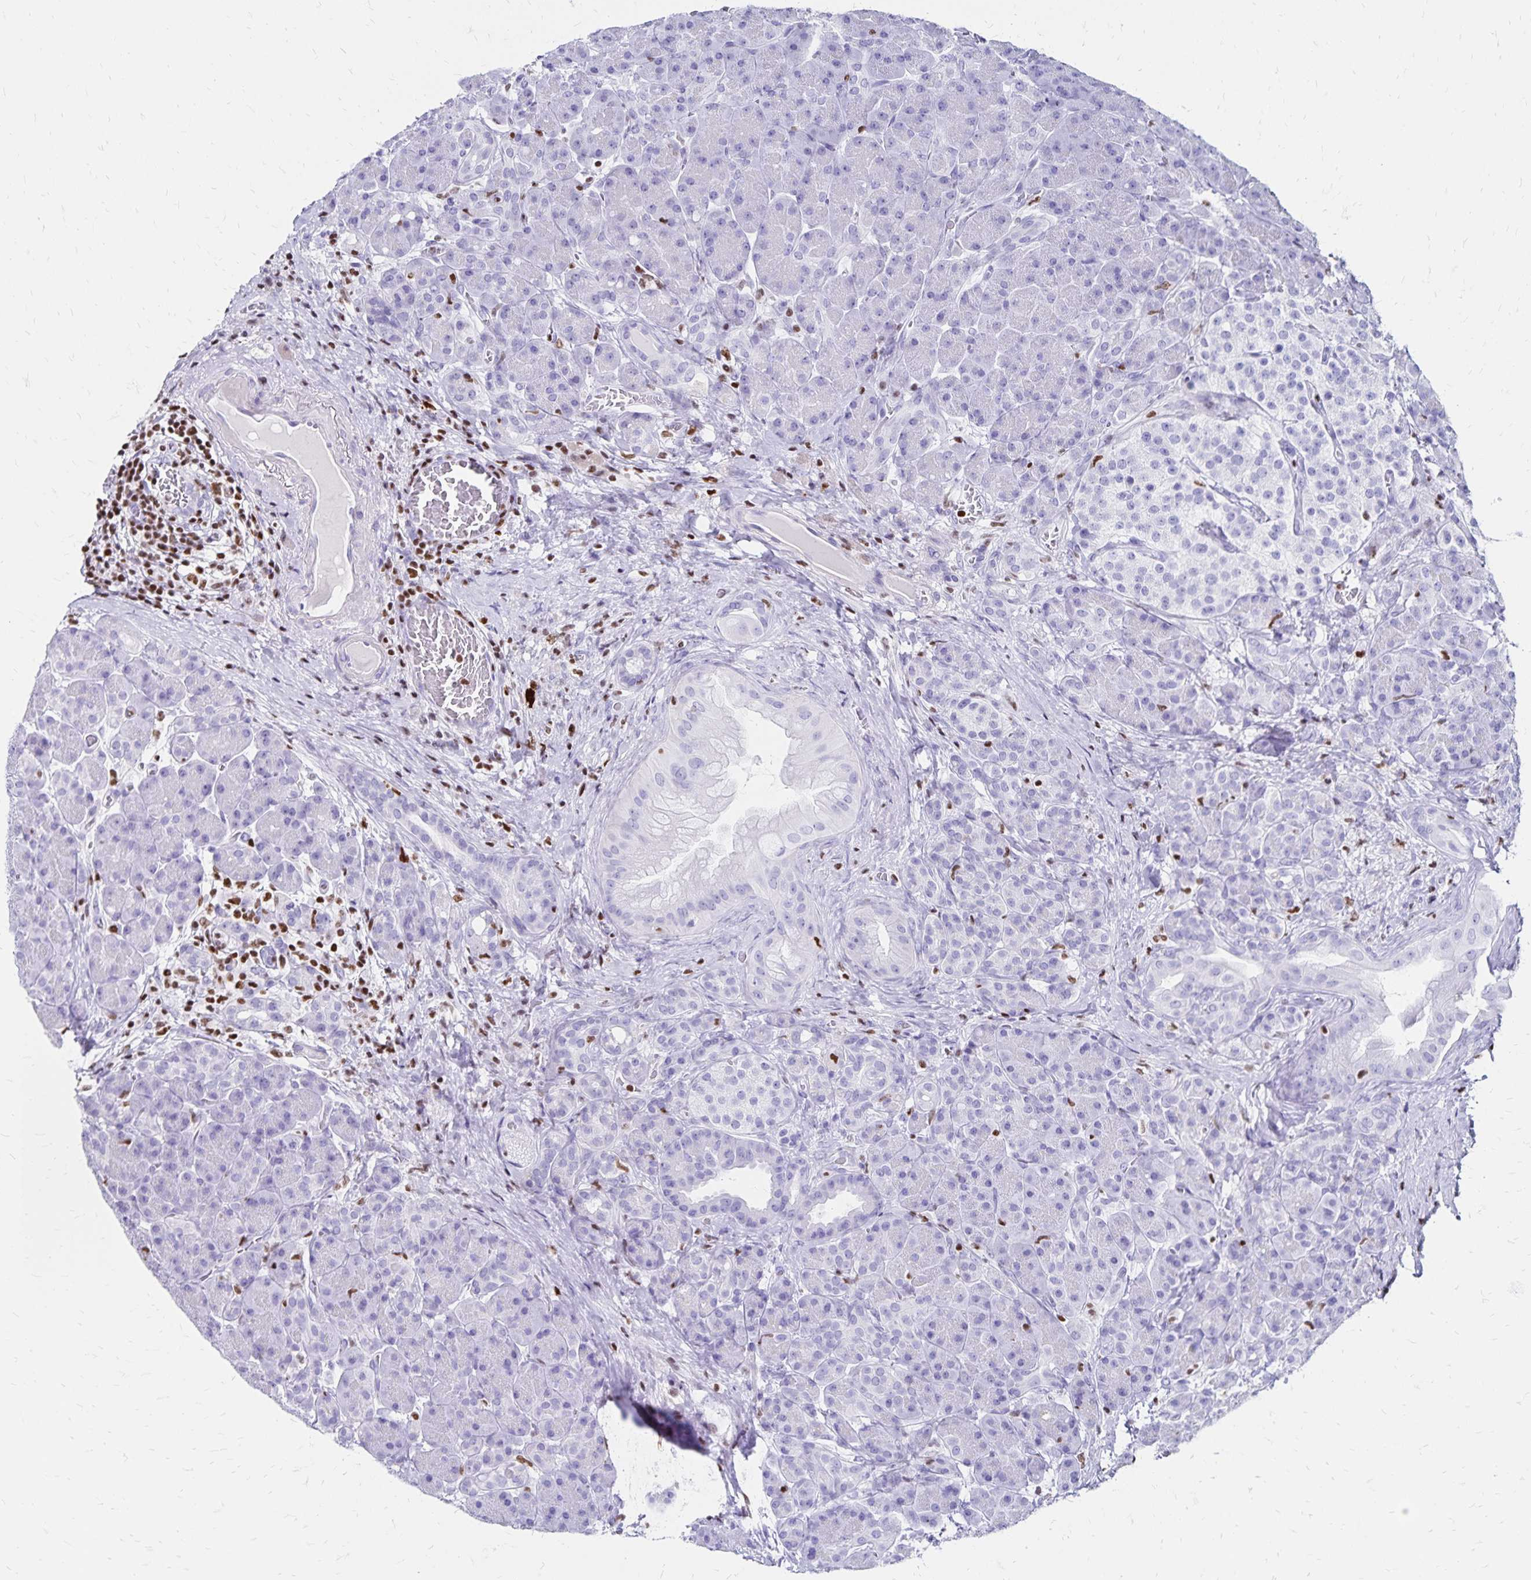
{"staining": {"intensity": "negative", "quantity": "none", "location": "none"}, "tissue": "pancreas", "cell_type": "Exocrine glandular cells", "image_type": "normal", "snomed": [{"axis": "morphology", "description": "Normal tissue, NOS"}, {"axis": "topography", "description": "Pancreas"}], "caption": "An image of pancreas stained for a protein exhibits no brown staining in exocrine glandular cells.", "gene": "IKZF1", "patient": {"sex": "male", "age": 55}}